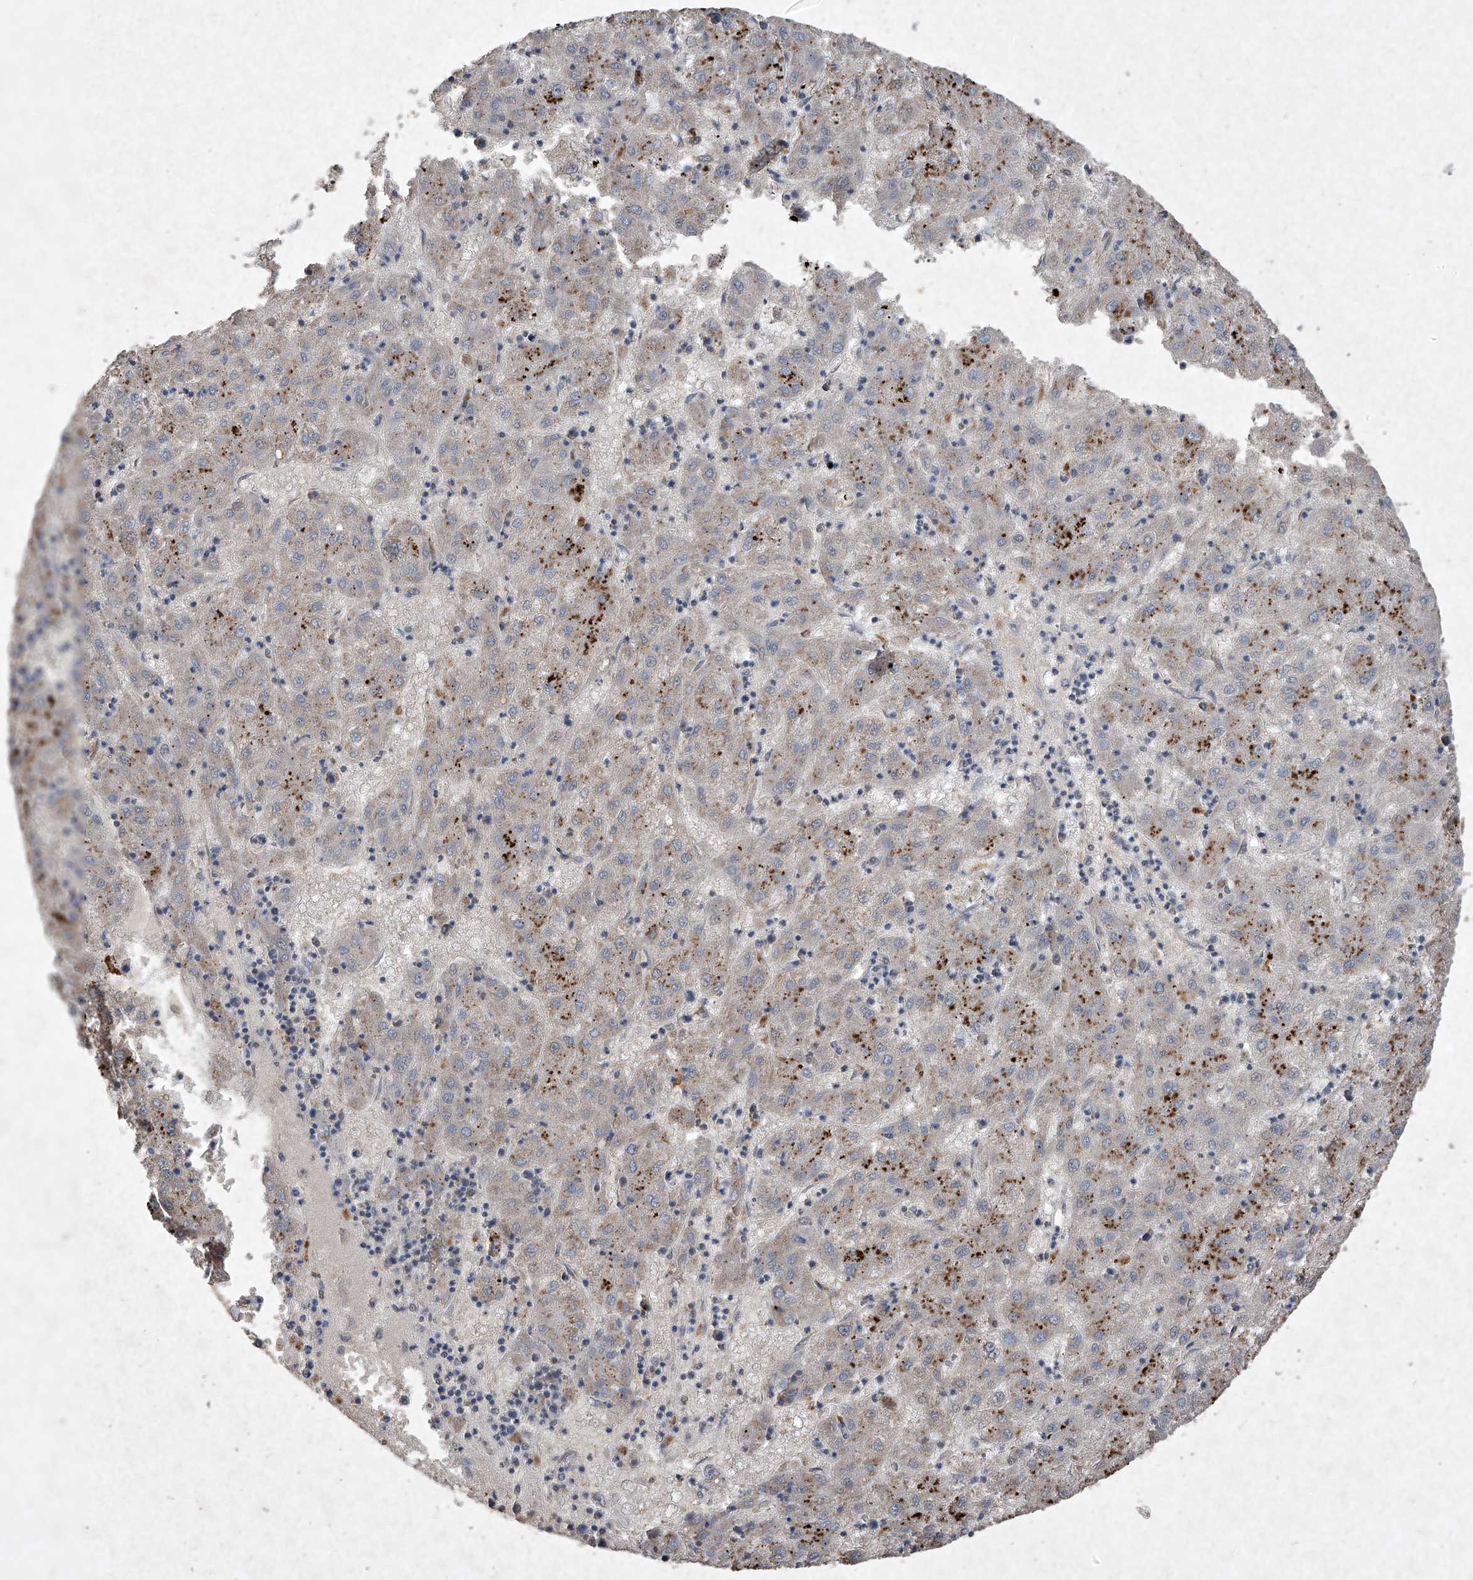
{"staining": {"intensity": "strong", "quantity": "<25%", "location": "cytoplasmic/membranous"}, "tissue": "liver cancer", "cell_type": "Tumor cells", "image_type": "cancer", "snomed": [{"axis": "morphology", "description": "Carcinoma, Hepatocellular, NOS"}, {"axis": "topography", "description": "Liver"}], "caption": "Tumor cells show medium levels of strong cytoplasmic/membranous positivity in approximately <25% of cells in hepatocellular carcinoma (liver). Nuclei are stained in blue.", "gene": "MED16", "patient": {"sex": "male", "age": 72}}